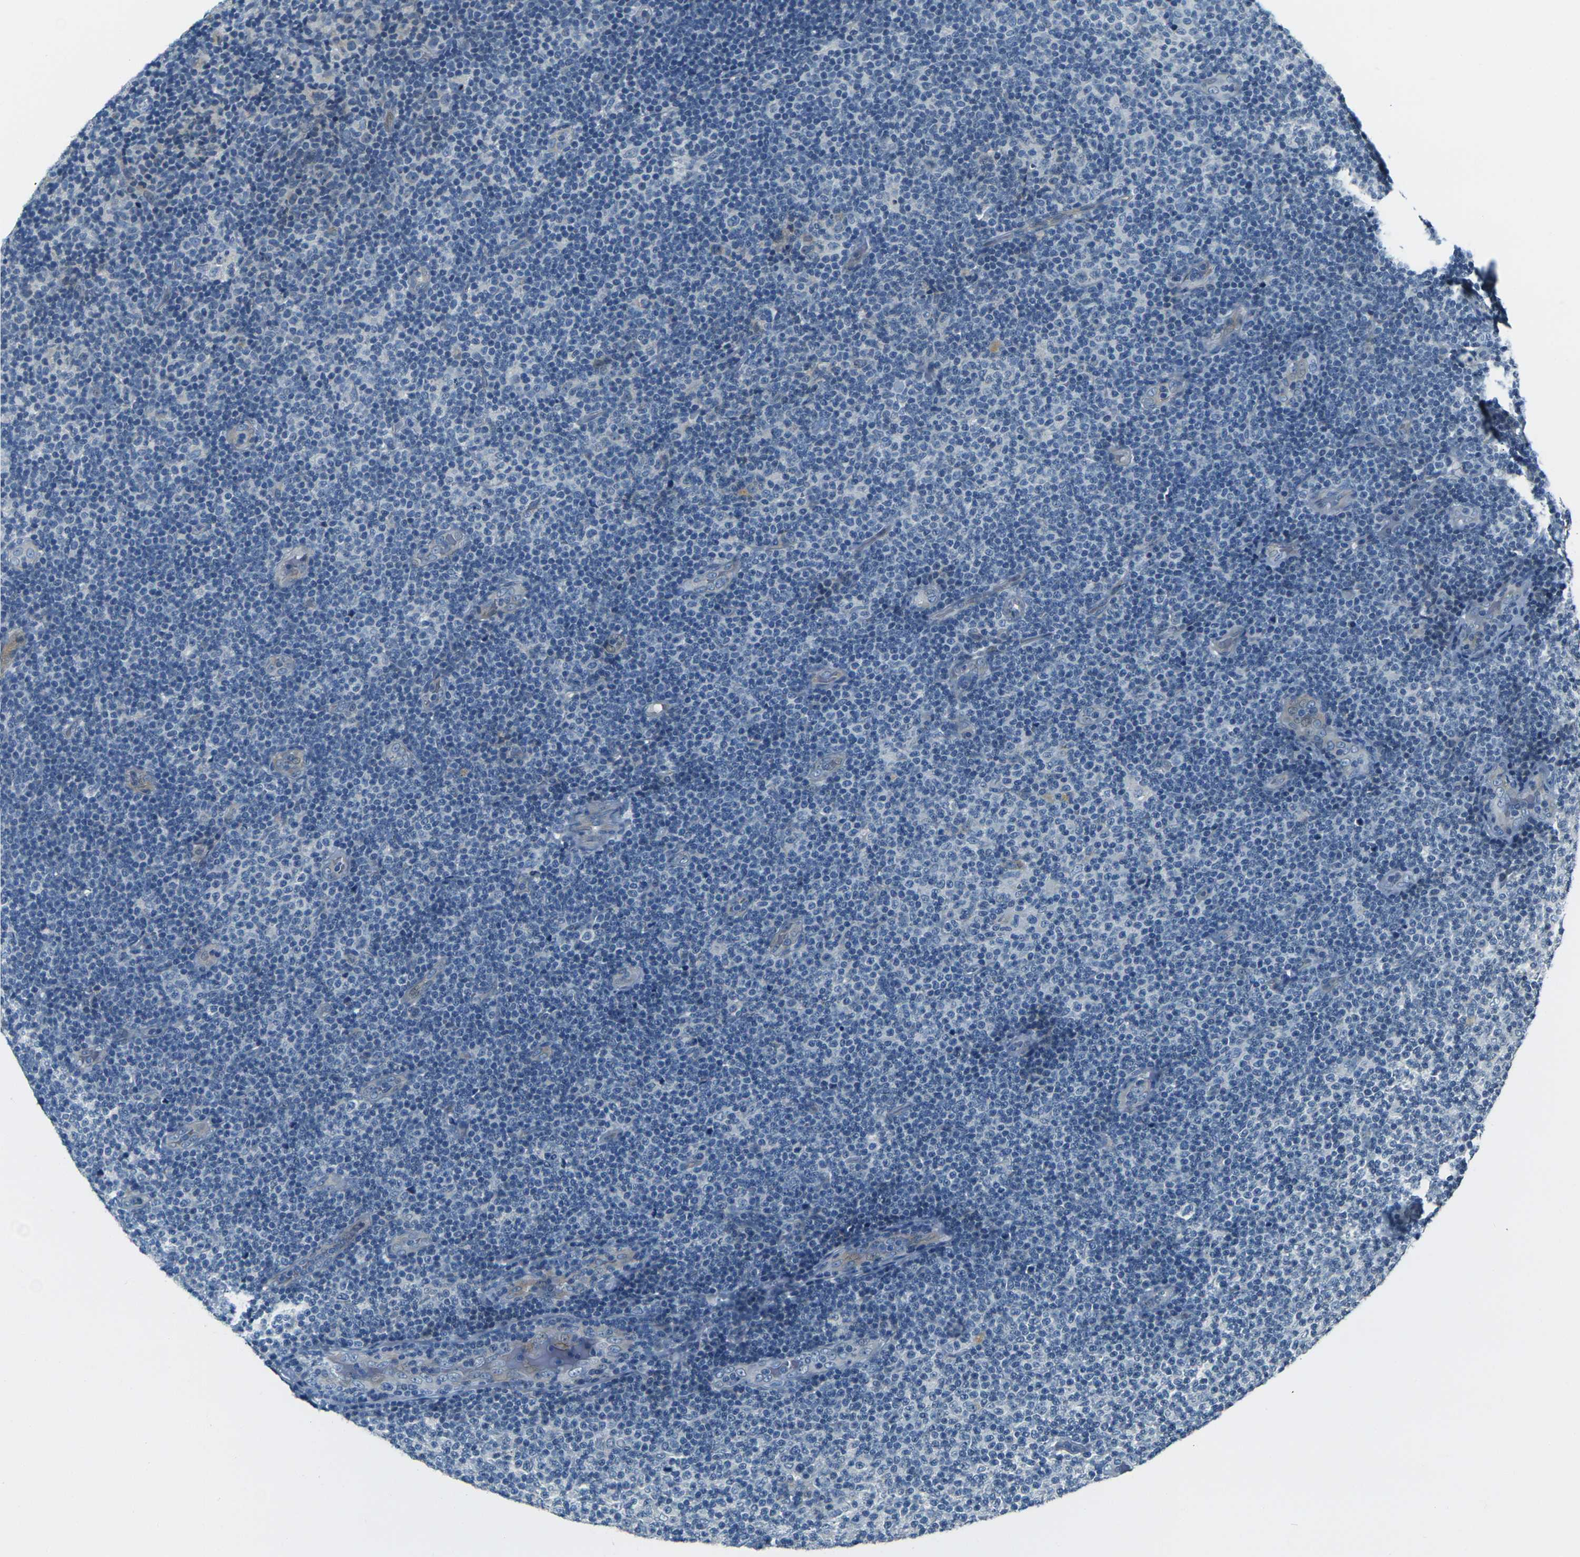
{"staining": {"intensity": "negative", "quantity": "none", "location": "none"}, "tissue": "lymphoma", "cell_type": "Tumor cells", "image_type": "cancer", "snomed": [{"axis": "morphology", "description": "Malignant lymphoma, non-Hodgkin's type, Low grade"}, {"axis": "topography", "description": "Lymph node"}], "caption": "Tumor cells are negative for brown protein staining in lymphoma. The staining was performed using DAB to visualize the protein expression in brown, while the nuclei were stained in blue with hematoxylin (Magnification: 20x).", "gene": "SHISAL2B", "patient": {"sex": "male", "age": 83}}